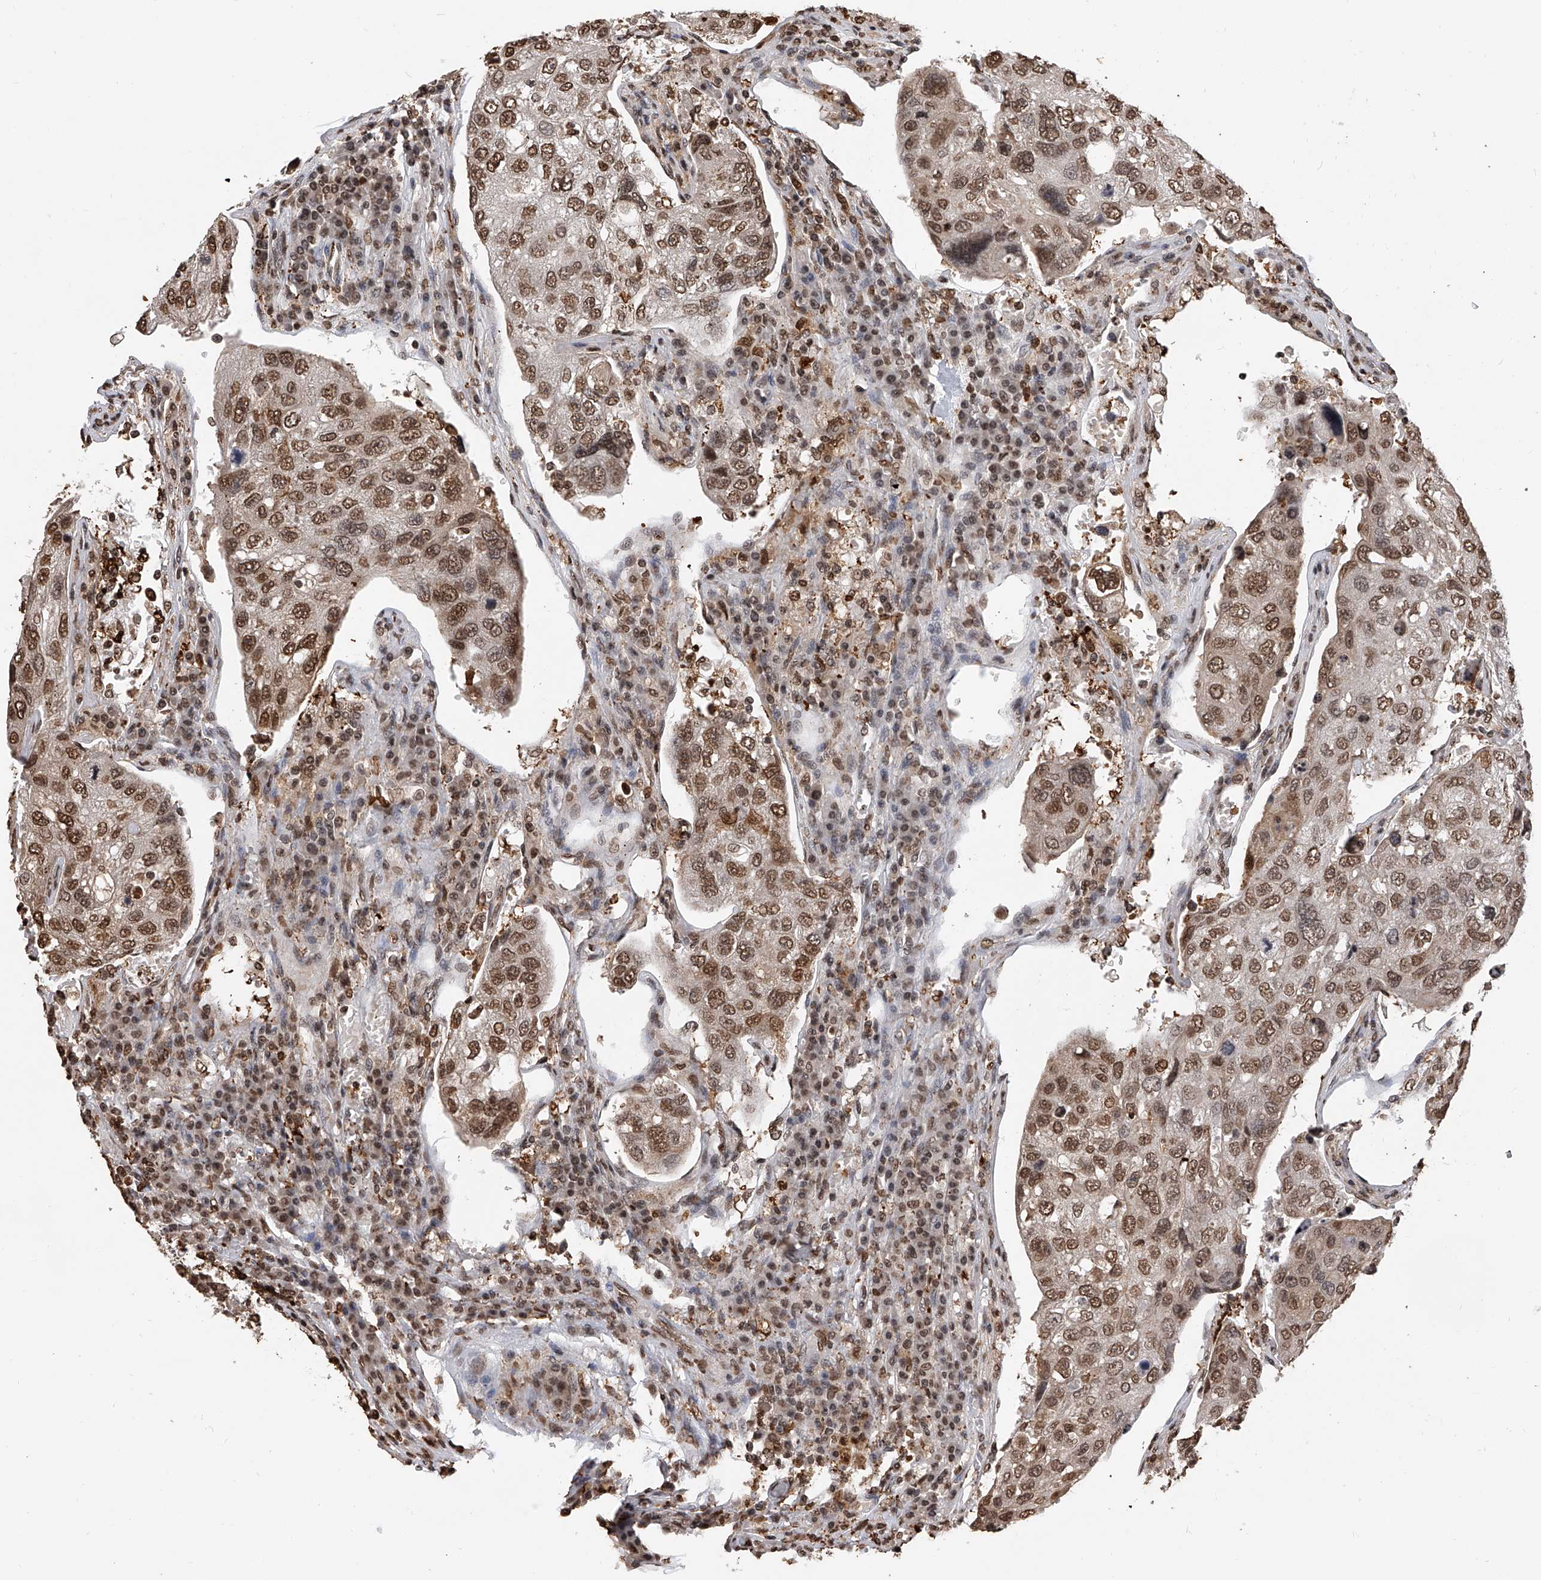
{"staining": {"intensity": "moderate", "quantity": ">75%", "location": "nuclear"}, "tissue": "urothelial cancer", "cell_type": "Tumor cells", "image_type": "cancer", "snomed": [{"axis": "morphology", "description": "Urothelial carcinoma, High grade"}, {"axis": "topography", "description": "Lymph node"}, {"axis": "topography", "description": "Urinary bladder"}], "caption": "Protein expression analysis of urothelial carcinoma (high-grade) shows moderate nuclear staining in about >75% of tumor cells.", "gene": "CFAP410", "patient": {"sex": "male", "age": 51}}